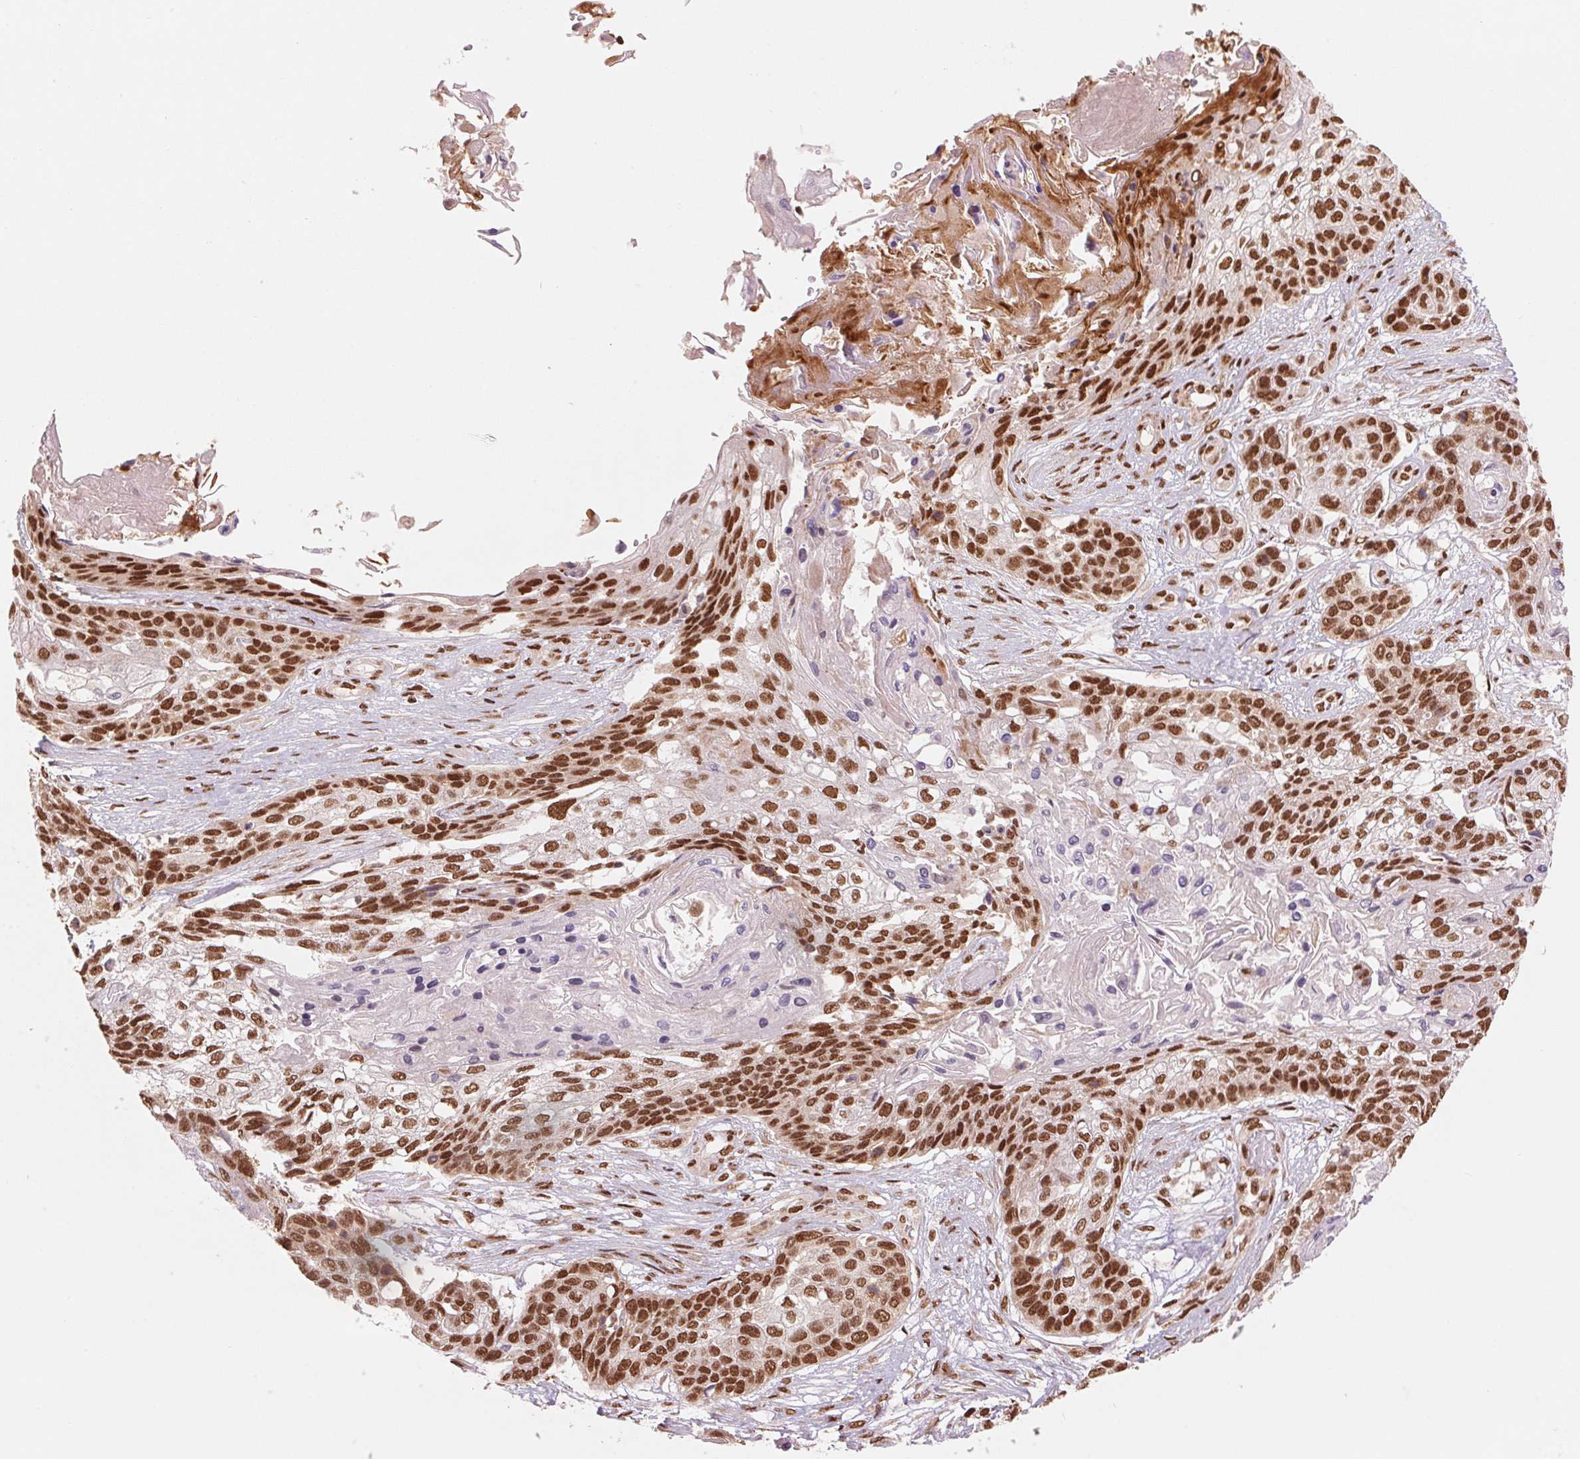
{"staining": {"intensity": "strong", "quantity": ">75%", "location": "nuclear"}, "tissue": "lung cancer", "cell_type": "Tumor cells", "image_type": "cancer", "snomed": [{"axis": "morphology", "description": "Squamous cell carcinoma, NOS"}, {"axis": "topography", "description": "Lung"}], "caption": "A micrograph of human lung cancer (squamous cell carcinoma) stained for a protein exhibits strong nuclear brown staining in tumor cells. Nuclei are stained in blue.", "gene": "TTLL9", "patient": {"sex": "male", "age": 69}}